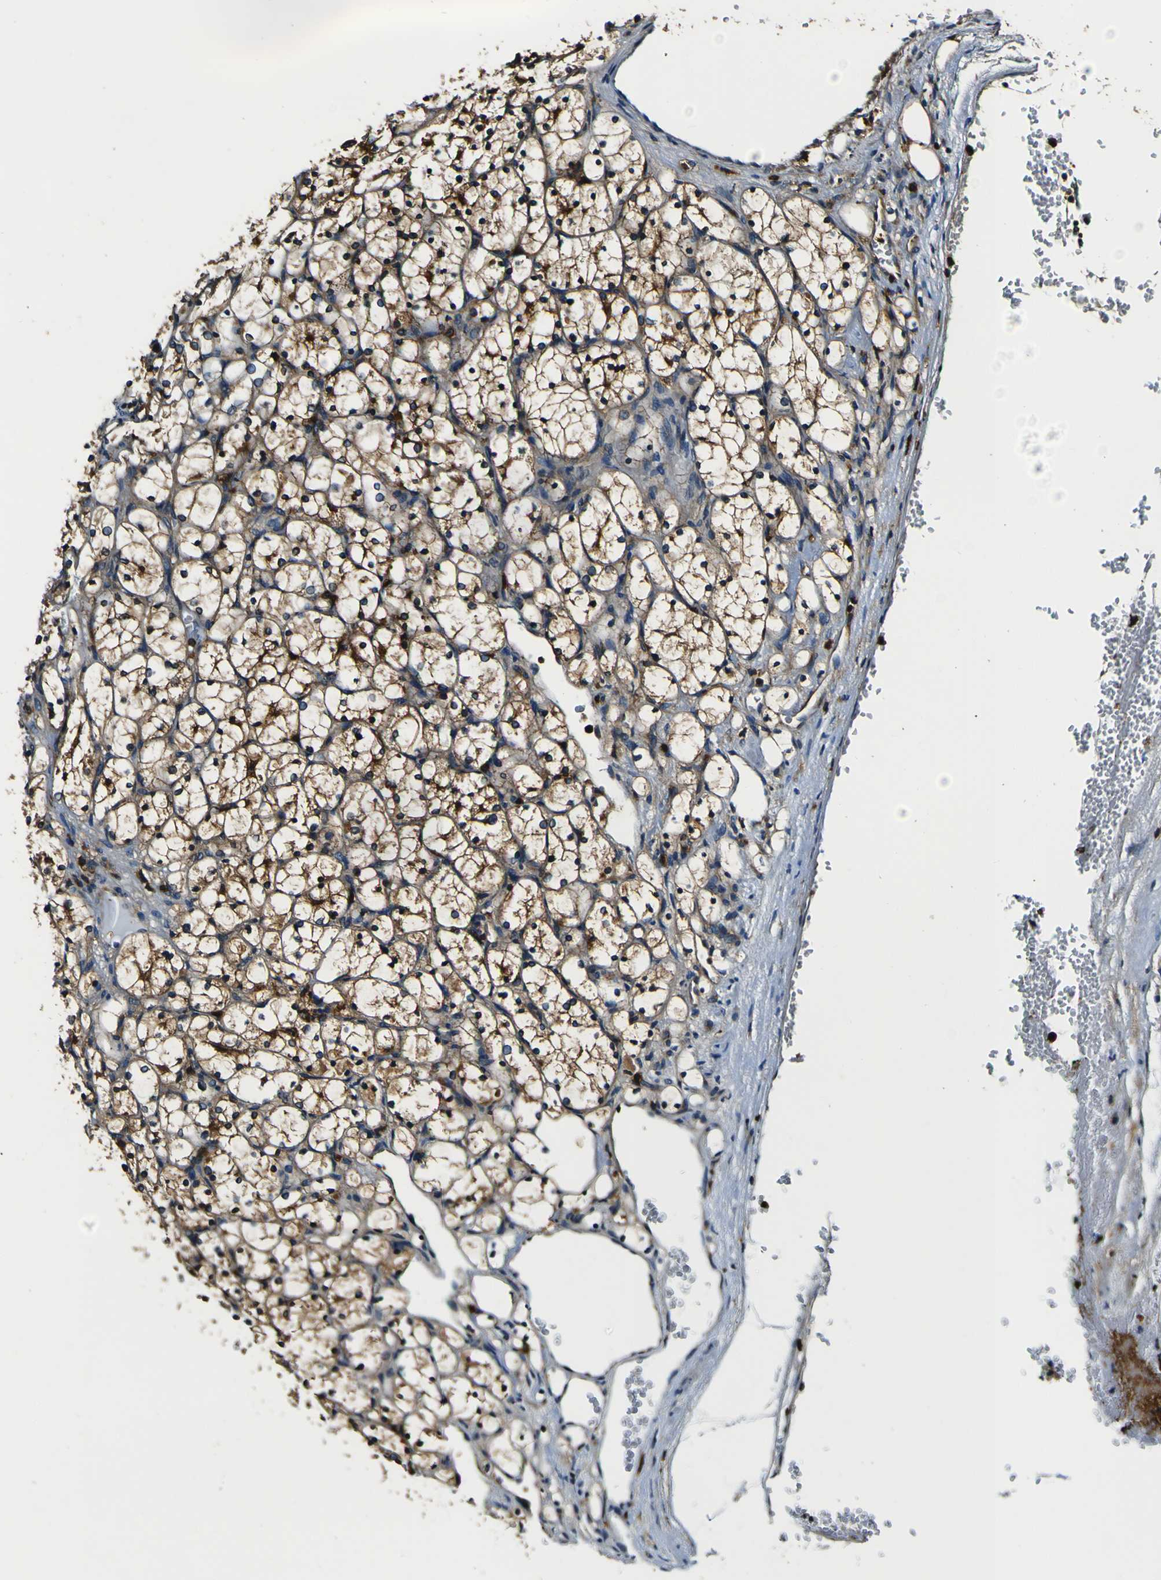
{"staining": {"intensity": "strong", "quantity": "<25%", "location": "cytoplasmic/membranous"}, "tissue": "renal cancer", "cell_type": "Tumor cells", "image_type": "cancer", "snomed": [{"axis": "morphology", "description": "Adenocarcinoma, NOS"}, {"axis": "topography", "description": "Kidney"}], "caption": "A micrograph showing strong cytoplasmic/membranous positivity in about <25% of tumor cells in renal cancer (adenocarcinoma), as visualized by brown immunohistochemical staining.", "gene": "RHOT2", "patient": {"sex": "female", "age": 69}}